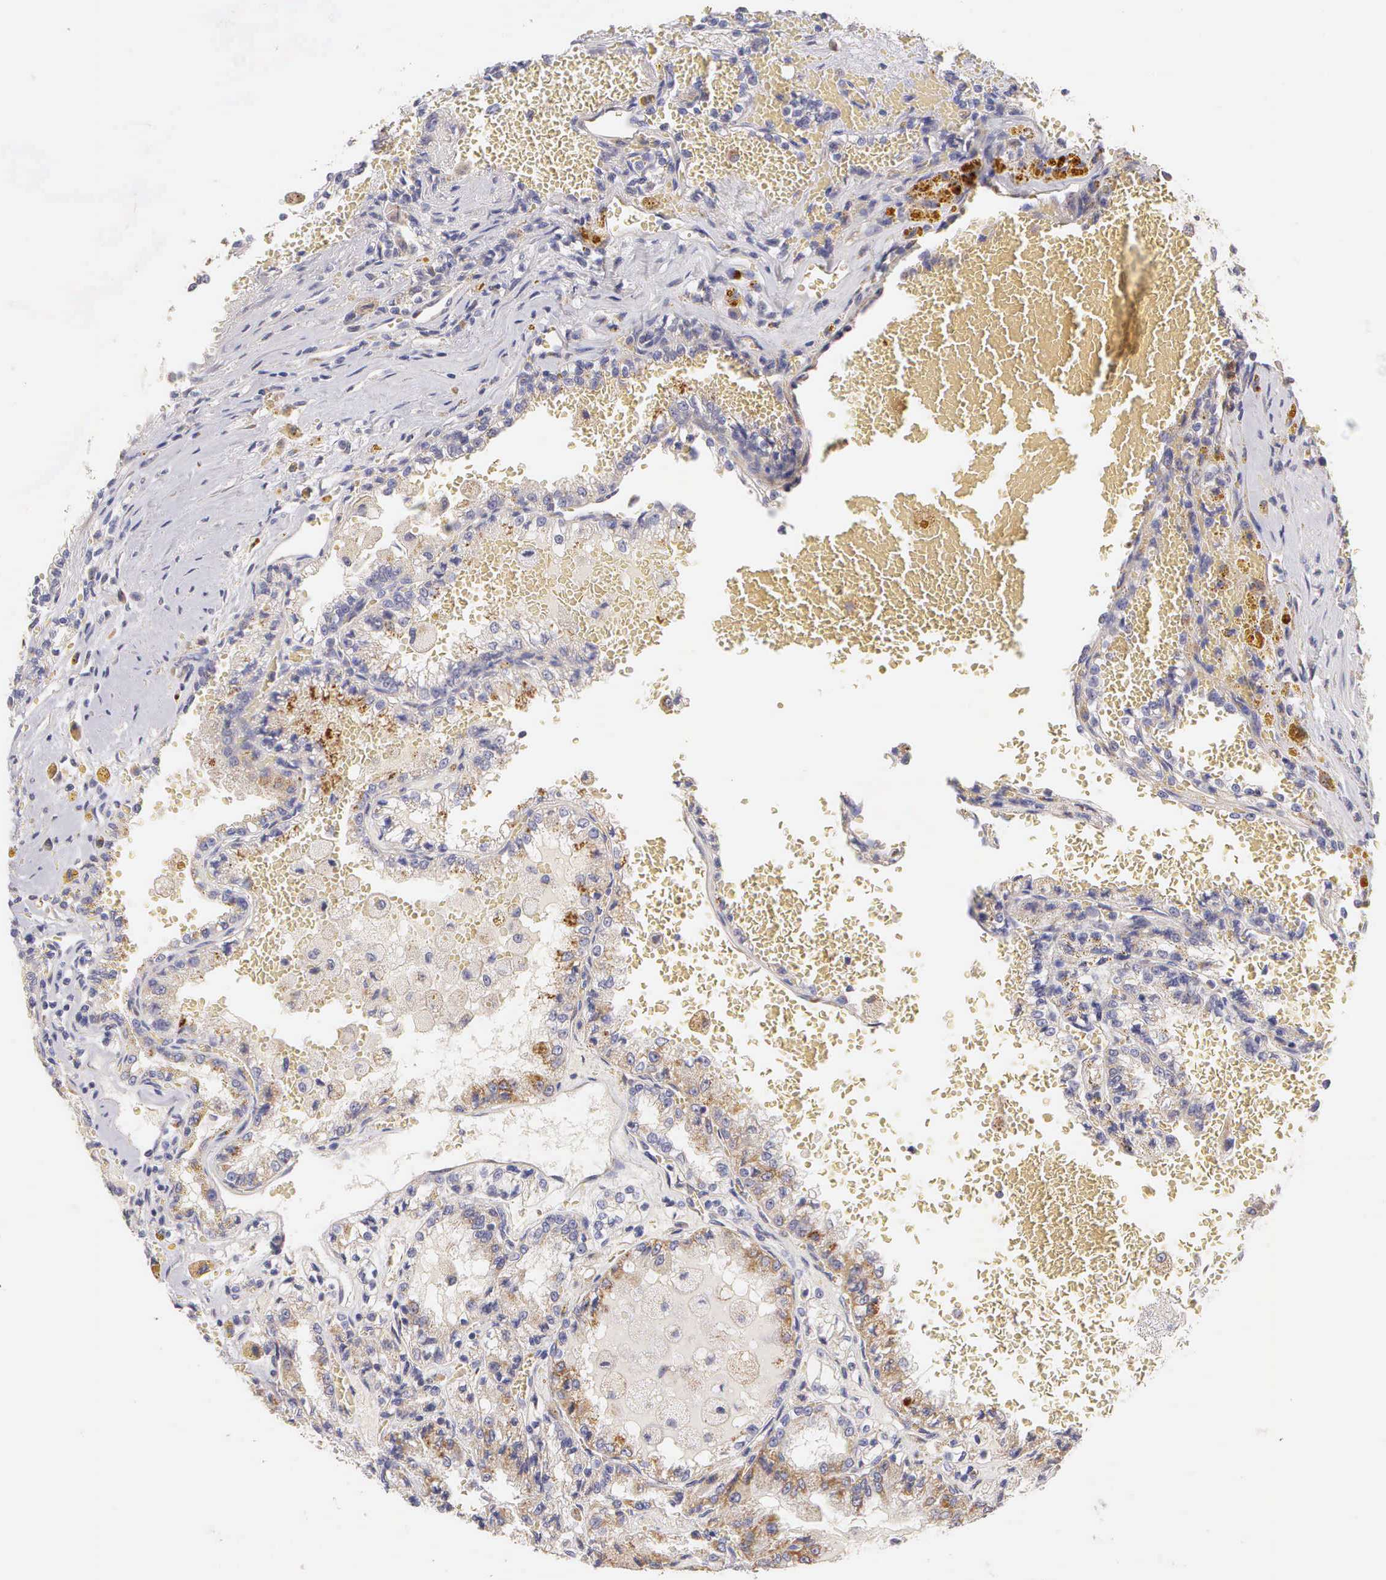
{"staining": {"intensity": "weak", "quantity": "25%-75%", "location": "cytoplasmic/membranous"}, "tissue": "renal cancer", "cell_type": "Tumor cells", "image_type": "cancer", "snomed": [{"axis": "morphology", "description": "Adenocarcinoma, NOS"}, {"axis": "topography", "description": "Kidney"}], "caption": "Renal adenocarcinoma tissue displays weak cytoplasmic/membranous positivity in about 25%-75% of tumor cells", "gene": "ESR1", "patient": {"sex": "female", "age": 56}}